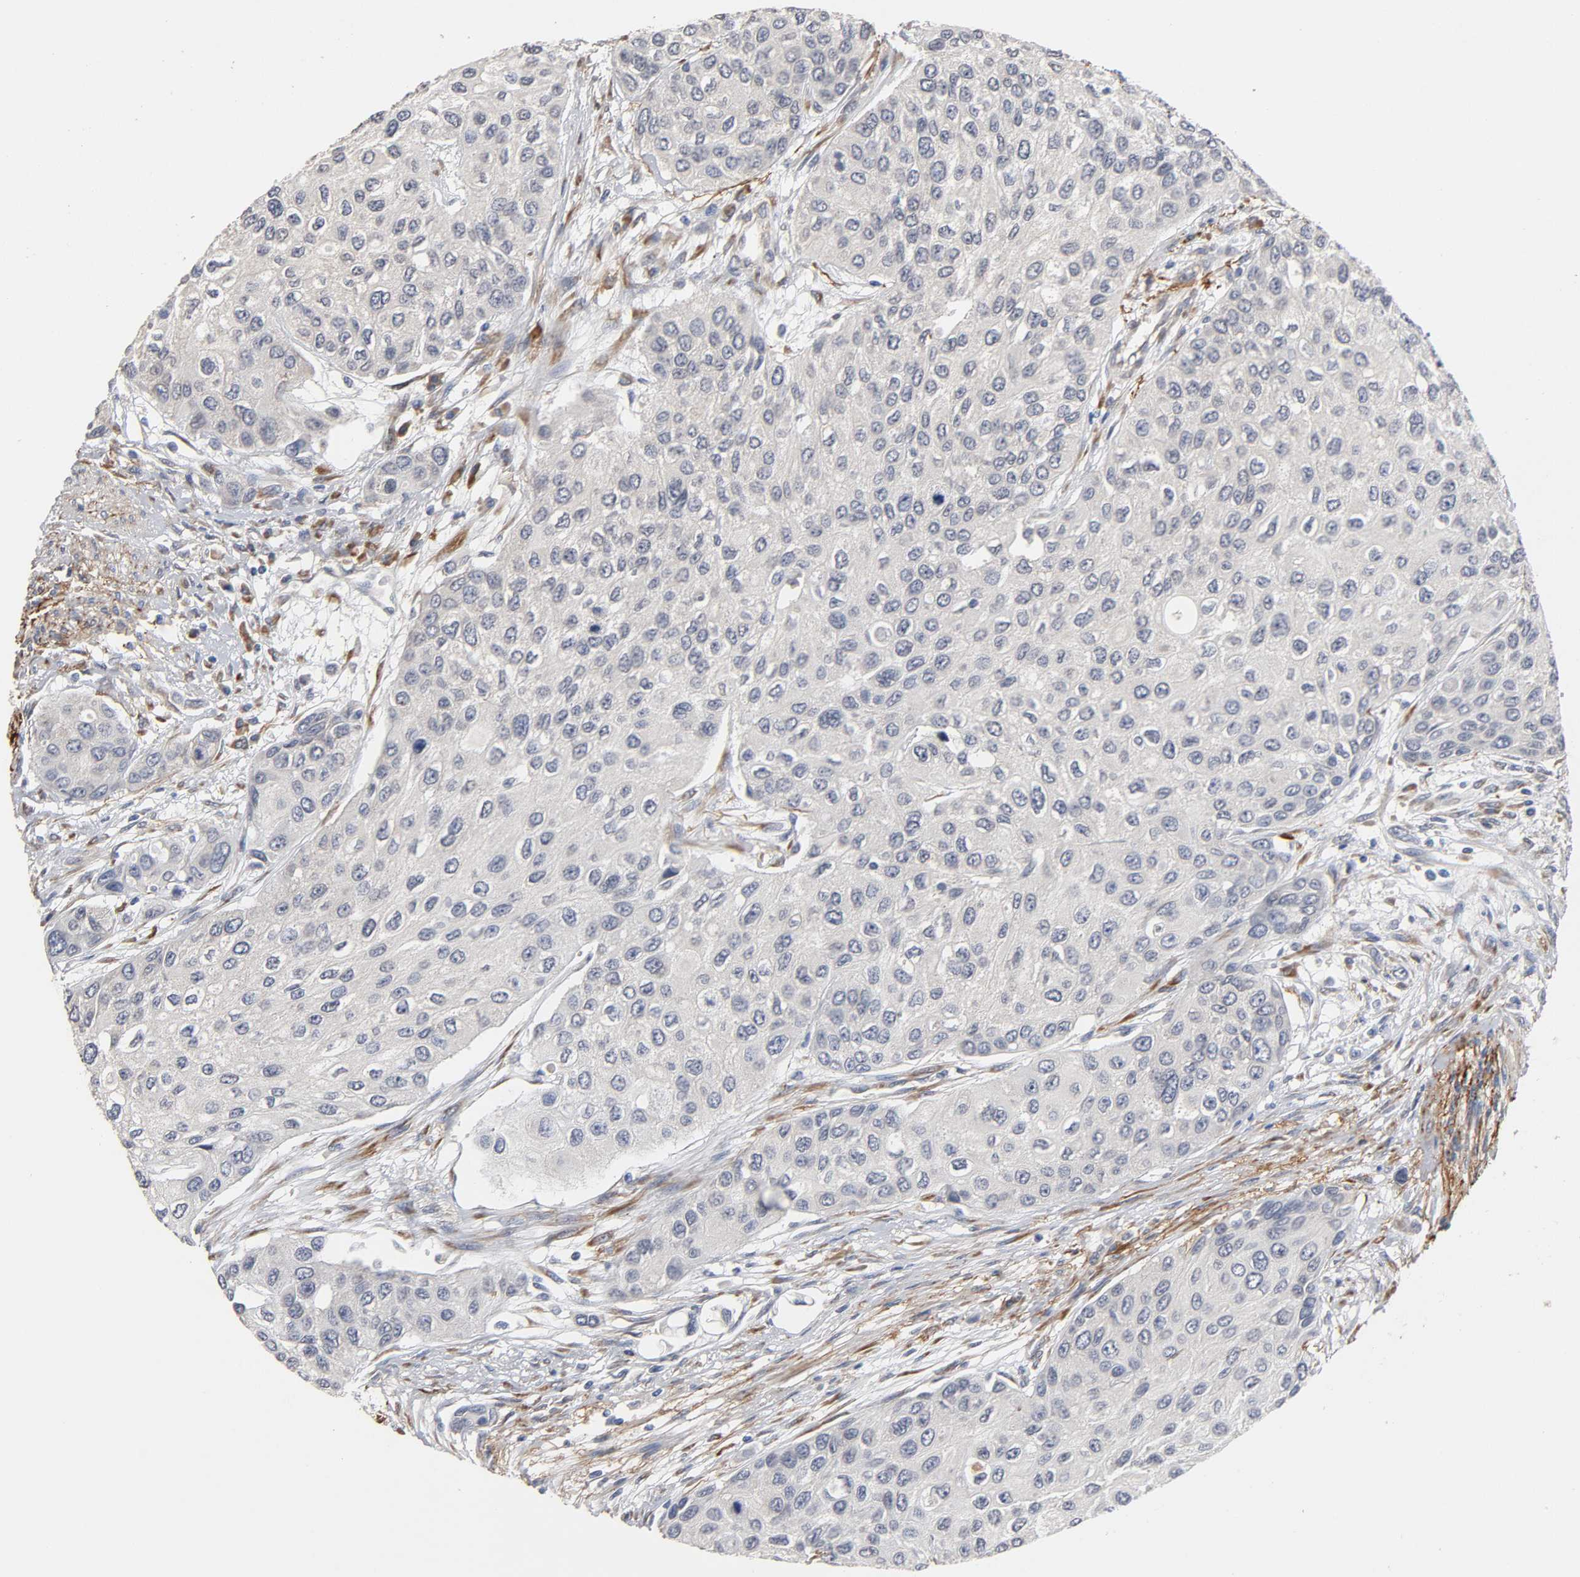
{"staining": {"intensity": "negative", "quantity": "none", "location": "none"}, "tissue": "urothelial cancer", "cell_type": "Tumor cells", "image_type": "cancer", "snomed": [{"axis": "morphology", "description": "Urothelial carcinoma, High grade"}, {"axis": "topography", "description": "Urinary bladder"}], "caption": "Urothelial cancer was stained to show a protein in brown. There is no significant staining in tumor cells.", "gene": "HDLBP", "patient": {"sex": "female", "age": 56}}